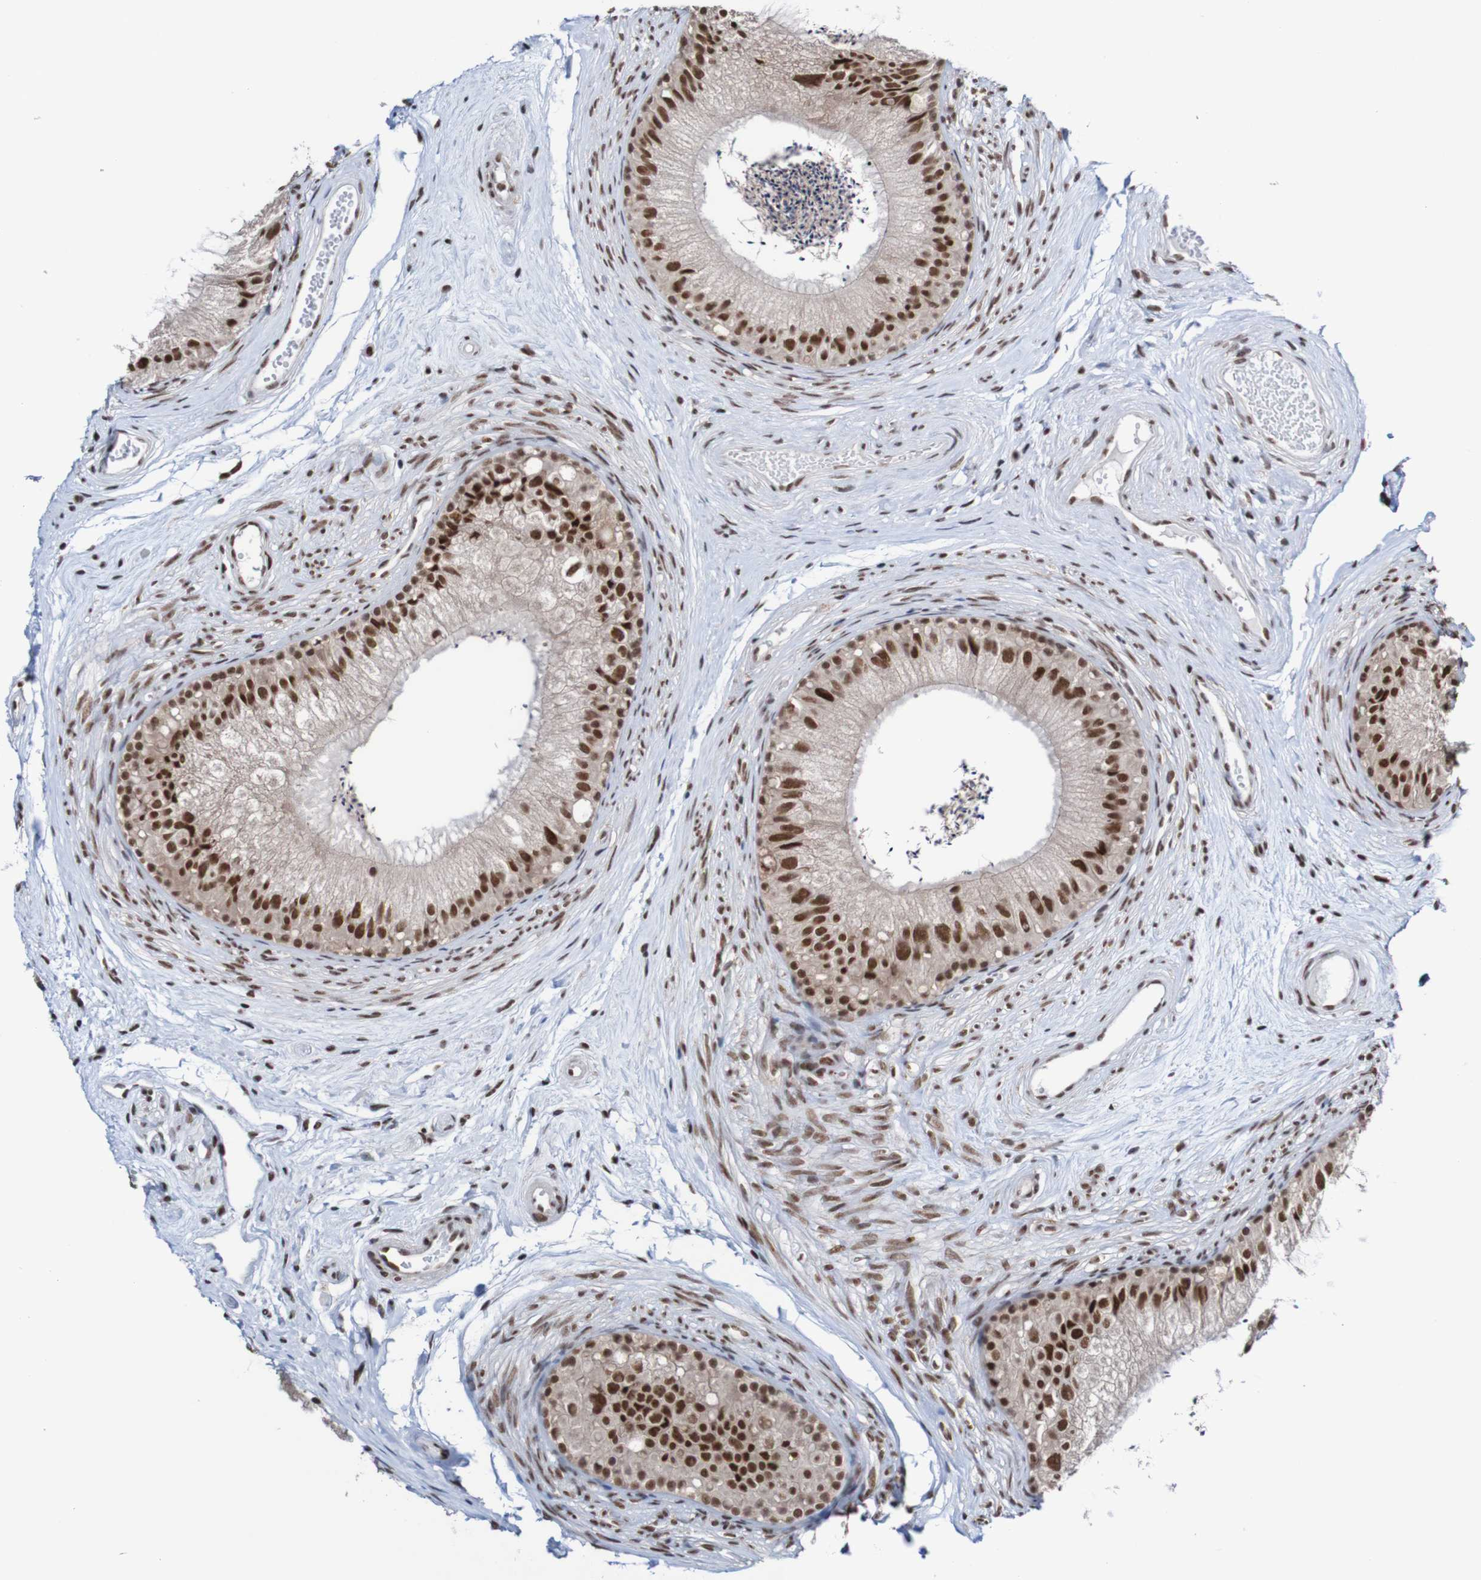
{"staining": {"intensity": "strong", "quantity": ">75%", "location": "nuclear"}, "tissue": "epididymis", "cell_type": "Glandular cells", "image_type": "normal", "snomed": [{"axis": "morphology", "description": "Normal tissue, NOS"}, {"axis": "topography", "description": "Epididymis"}], "caption": "Protein expression analysis of normal epididymis demonstrates strong nuclear positivity in about >75% of glandular cells.", "gene": "CDC5L", "patient": {"sex": "male", "age": 56}}